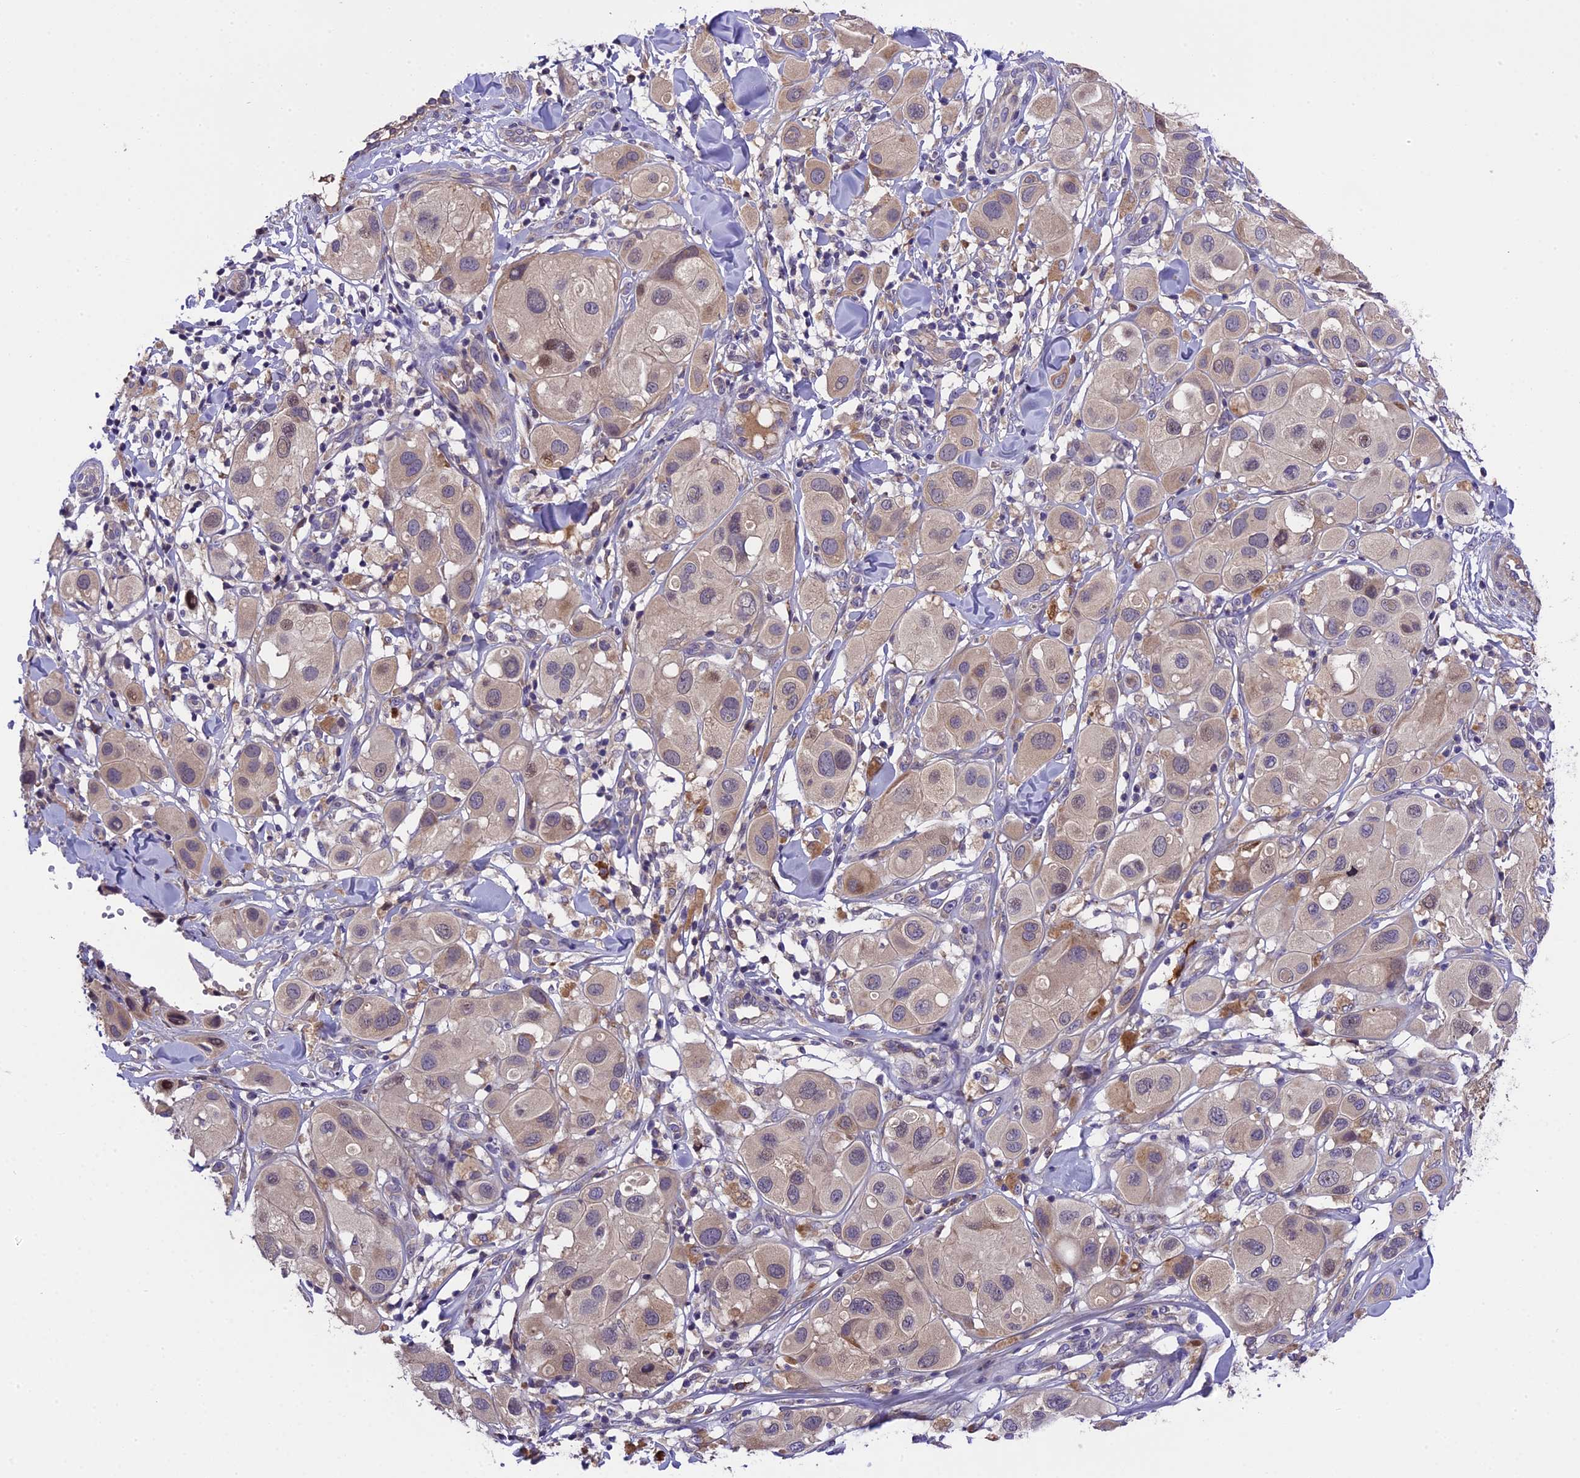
{"staining": {"intensity": "weak", "quantity": "<25%", "location": "cytoplasmic/membranous"}, "tissue": "melanoma", "cell_type": "Tumor cells", "image_type": "cancer", "snomed": [{"axis": "morphology", "description": "Malignant melanoma, Metastatic site"}, {"axis": "topography", "description": "Skin"}], "caption": "Immunohistochemistry of melanoma exhibits no positivity in tumor cells.", "gene": "ABCC10", "patient": {"sex": "male", "age": 41}}